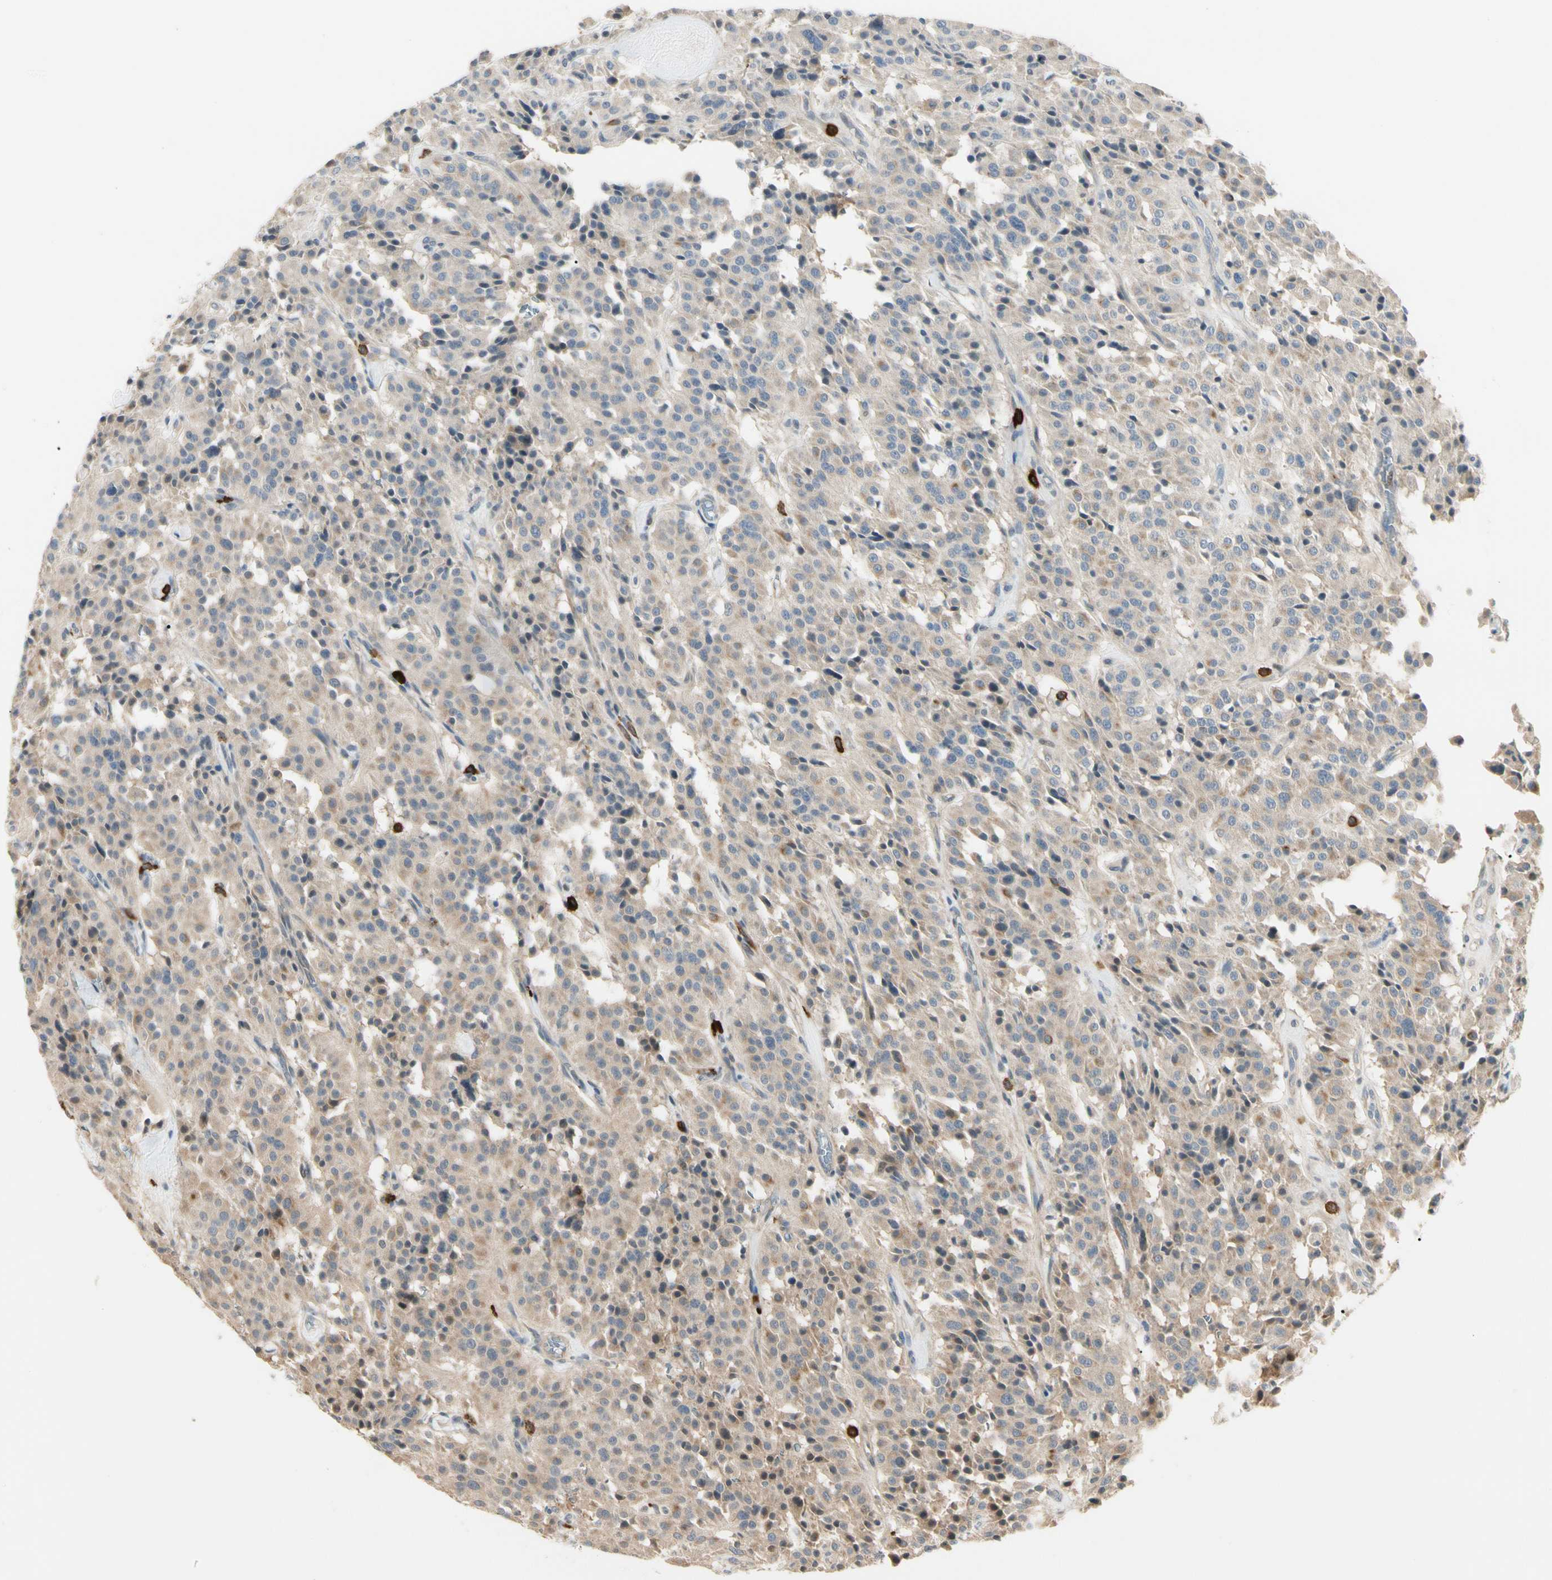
{"staining": {"intensity": "weak", "quantity": ">75%", "location": "cytoplasmic/membranous"}, "tissue": "carcinoid", "cell_type": "Tumor cells", "image_type": "cancer", "snomed": [{"axis": "morphology", "description": "Carcinoid, malignant, NOS"}, {"axis": "topography", "description": "Lung"}], "caption": "IHC image of carcinoid stained for a protein (brown), which exhibits low levels of weak cytoplasmic/membranous expression in approximately >75% of tumor cells.", "gene": "ATG4C", "patient": {"sex": "male", "age": 30}}